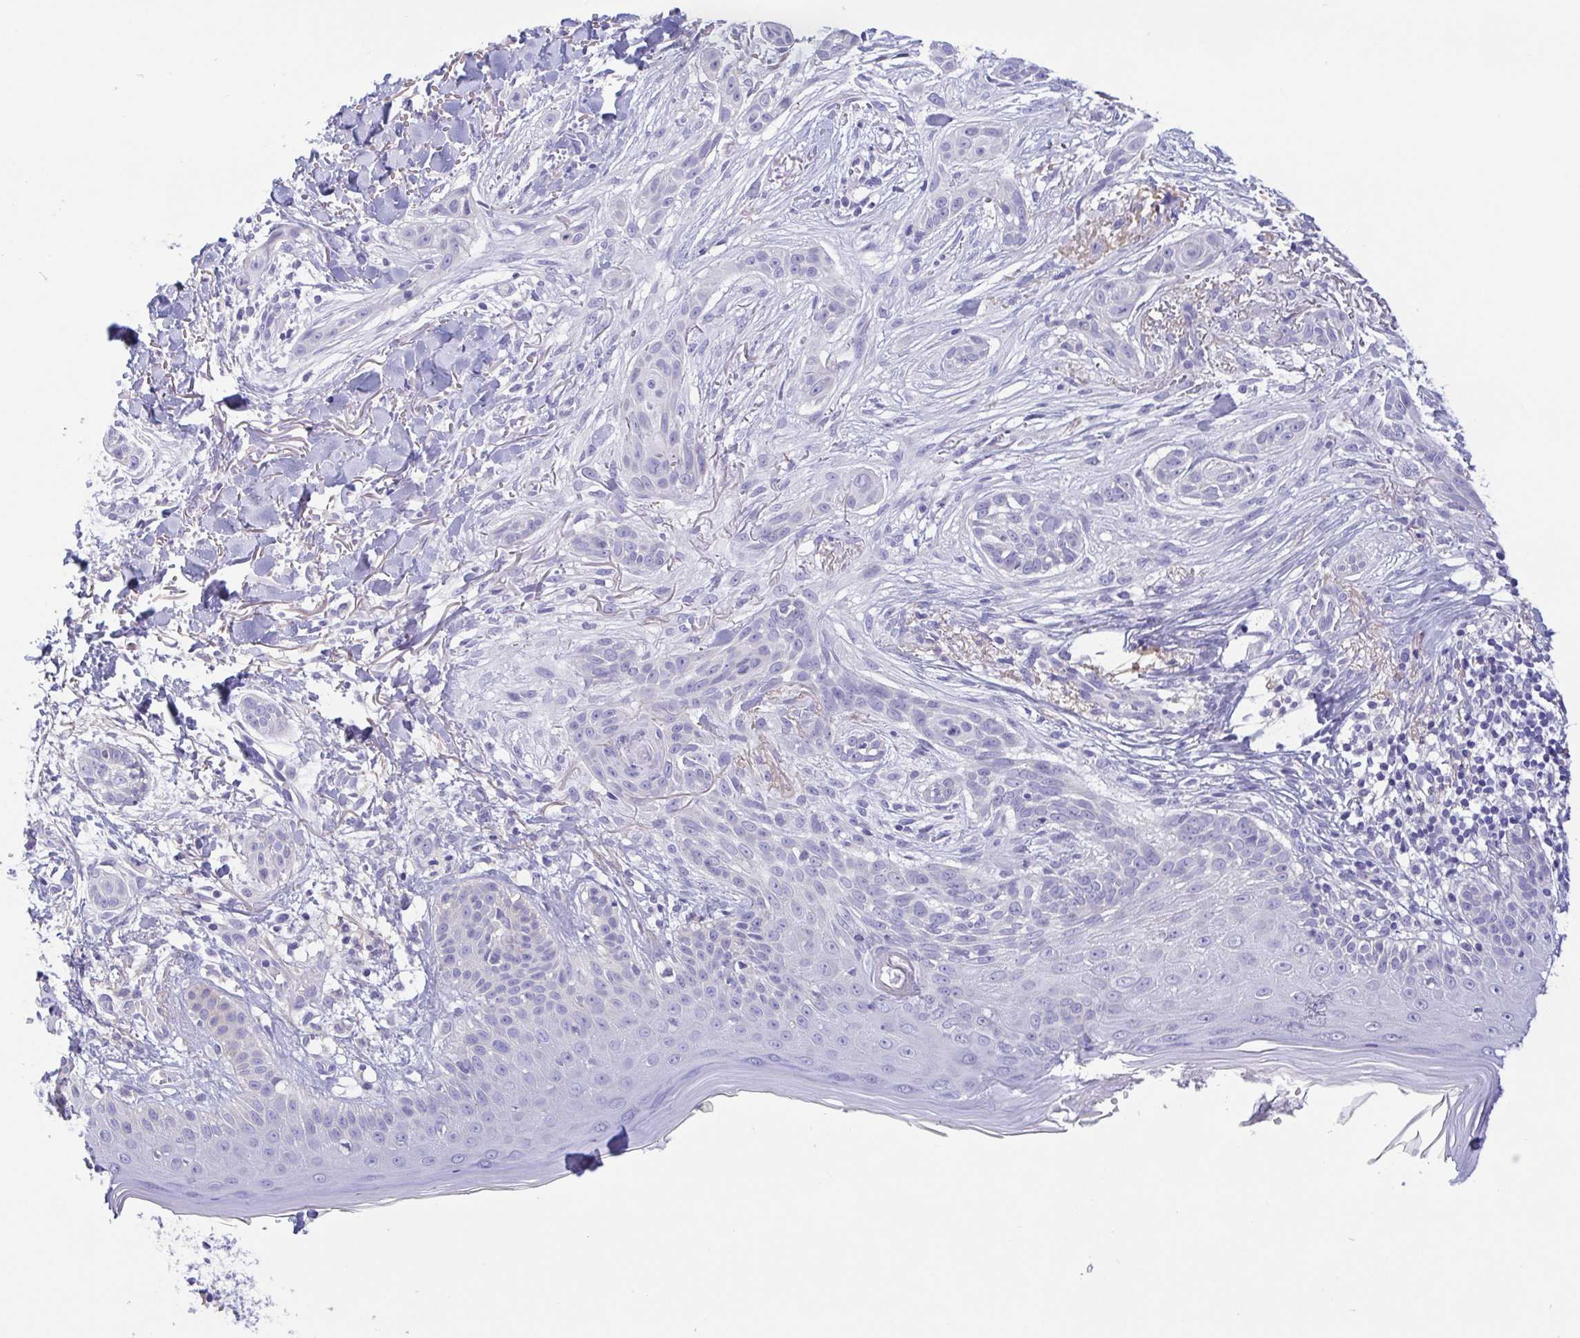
{"staining": {"intensity": "negative", "quantity": "none", "location": "none"}, "tissue": "skin cancer", "cell_type": "Tumor cells", "image_type": "cancer", "snomed": [{"axis": "morphology", "description": "Basal cell carcinoma"}, {"axis": "morphology", "description": "BCC, high aggressive"}, {"axis": "topography", "description": "Skin"}], "caption": "DAB (3,3'-diaminobenzidine) immunohistochemical staining of human basal cell carcinoma (skin) displays no significant positivity in tumor cells.", "gene": "TREH", "patient": {"sex": "male", "age": 64}}